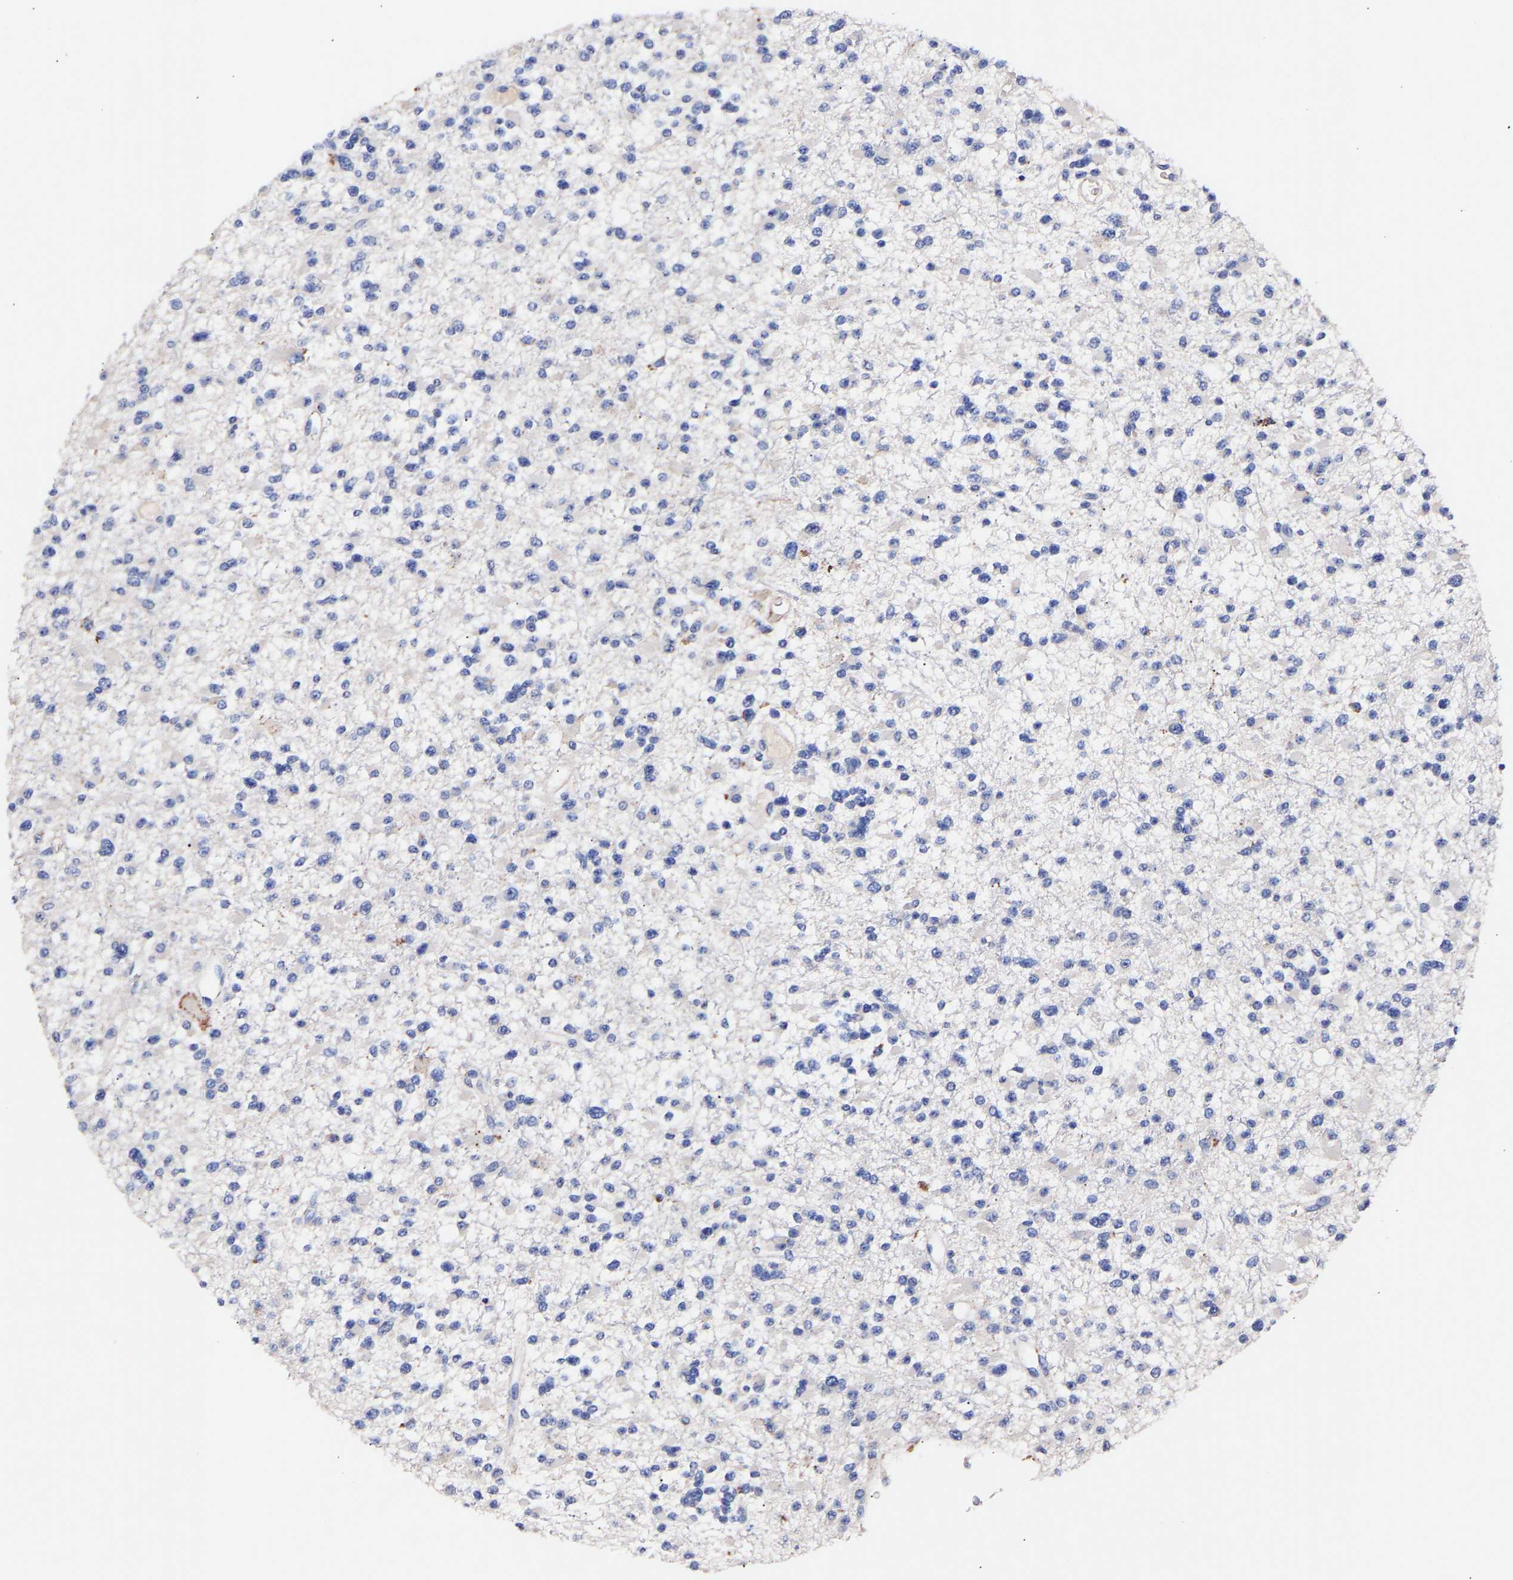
{"staining": {"intensity": "negative", "quantity": "none", "location": "none"}, "tissue": "glioma", "cell_type": "Tumor cells", "image_type": "cancer", "snomed": [{"axis": "morphology", "description": "Glioma, malignant, Low grade"}, {"axis": "topography", "description": "Brain"}], "caption": "Immunohistochemistry micrograph of human glioma stained for a protein (brown), which demonstrates no expression in tumor cells.", "gene": "SEM1", "patient": {"sex": "female", "age": 22}}